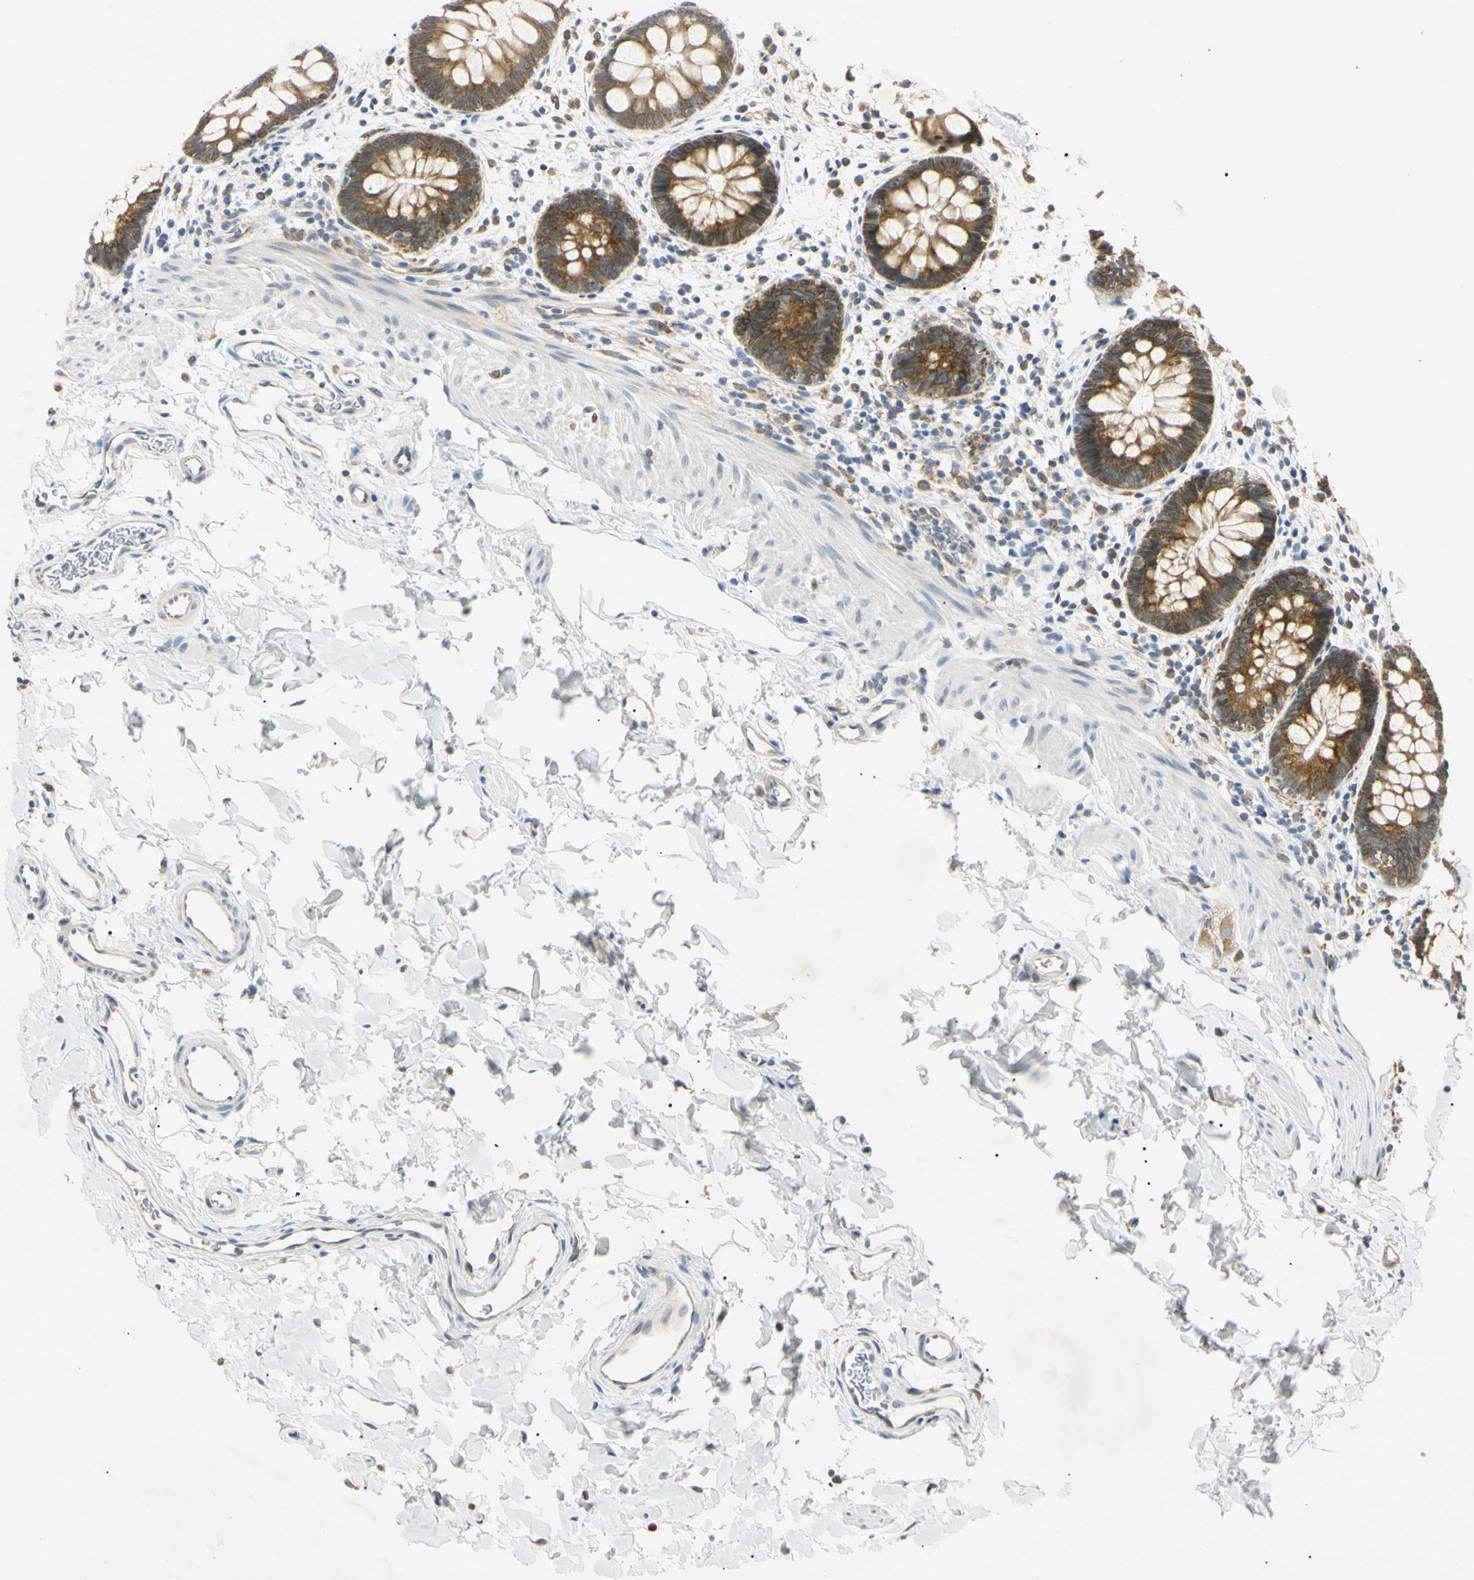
{"staining": {"intensity": "moderate", "quantity": ">75%", "location": "cytoplasmic/membranous"}, "tissue": "rectum", "cell_type": "Glandular cells", "image_type": "normal", "snomed": [{"axis": "morphology", "description": "Normal tissue, NOS"}, {"axis": "topography", "description": "Rectum"}], "caption": "High-power microscopy captured an immunohistochemistry (IHC) photomicrograph of benign rectum, revealing moderate cytoplasmic/membranous positivity in about >75% of glandular cells. (IHC, brightfield microscopy, high magnification).", "gene": "DNAJB12", "patient": {"sex": "female", "age": 24}}